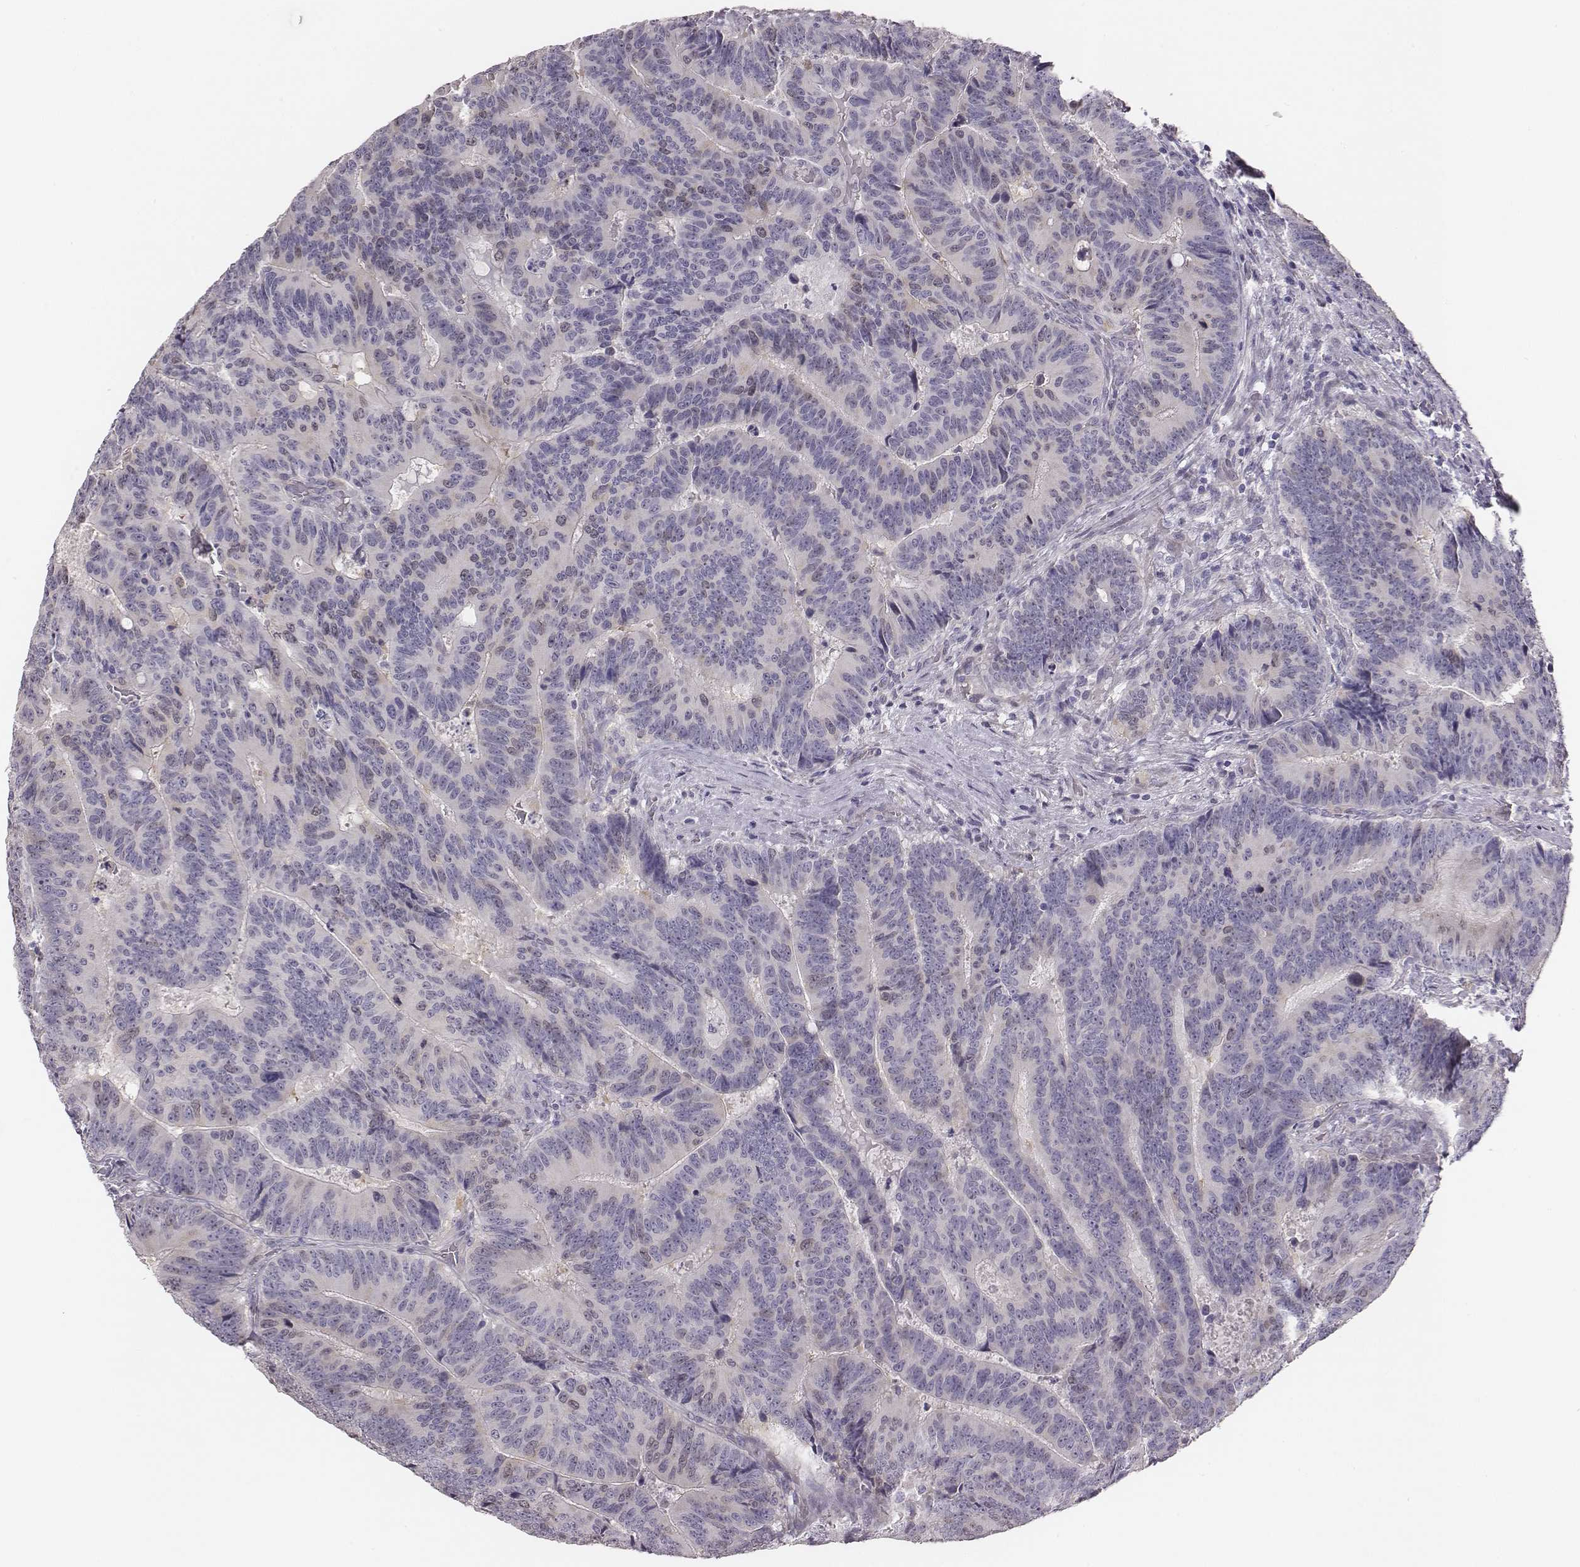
{"staining": {"intensity": "negative", "quantity": "none", "location": "none"}, "tissue": "colorectal cancer", "cell_type": "Tumor cells", "image_type": "cancer", "snomed": [{"axis": "morphology", "description": "Adenocarcinoma, NOS"}, {"axis": "topography", "description": "Colon"}], "caption": "Immunohistochemistry (IHC) image of colorectal adenocarcinoma stained for a protein (brown), which displays no positivity in tumor cells.", "gene": "PBK", "patient": {"sex": "female", "age": 82}}